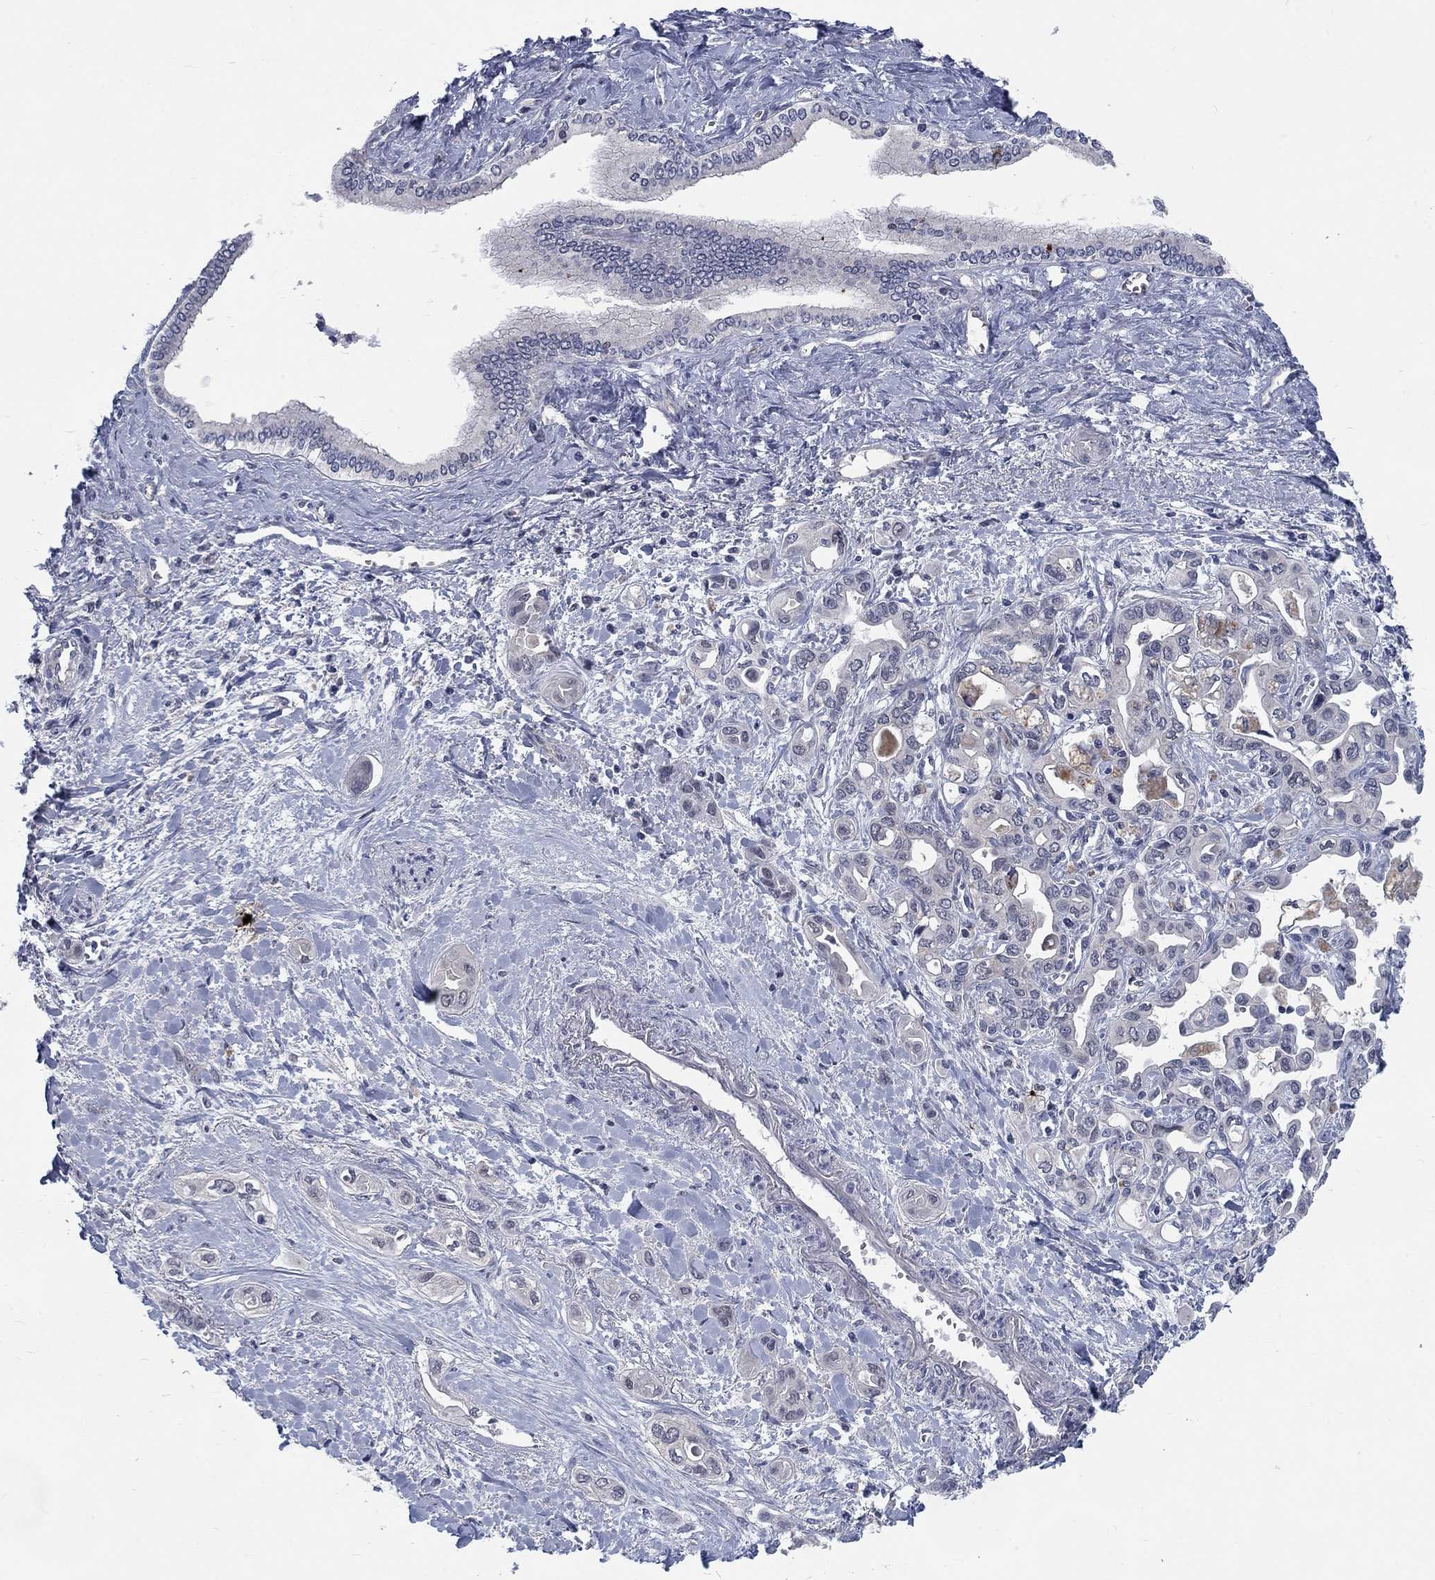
{"staining": {"intensity": "negative", "quantity": "none", "location": "none"}, "tissue": "liver cancer", "cell_type": "Tumor cells", "image_type": "cancer", "snomed": [{"axis": "morphology", "description": "Cholangiocarcinoma"}, {"axis": "topography", "description": "Liver"}], "caption": "This histopathology image is of cholangiocarcinoma (liver) stained with IHC to label a protein in brown with the nuclei are counter-stained blue. There is no staining in tumor cells.", "gene": "PHKA1", "patient": {"sex": "female", "age": 64}}